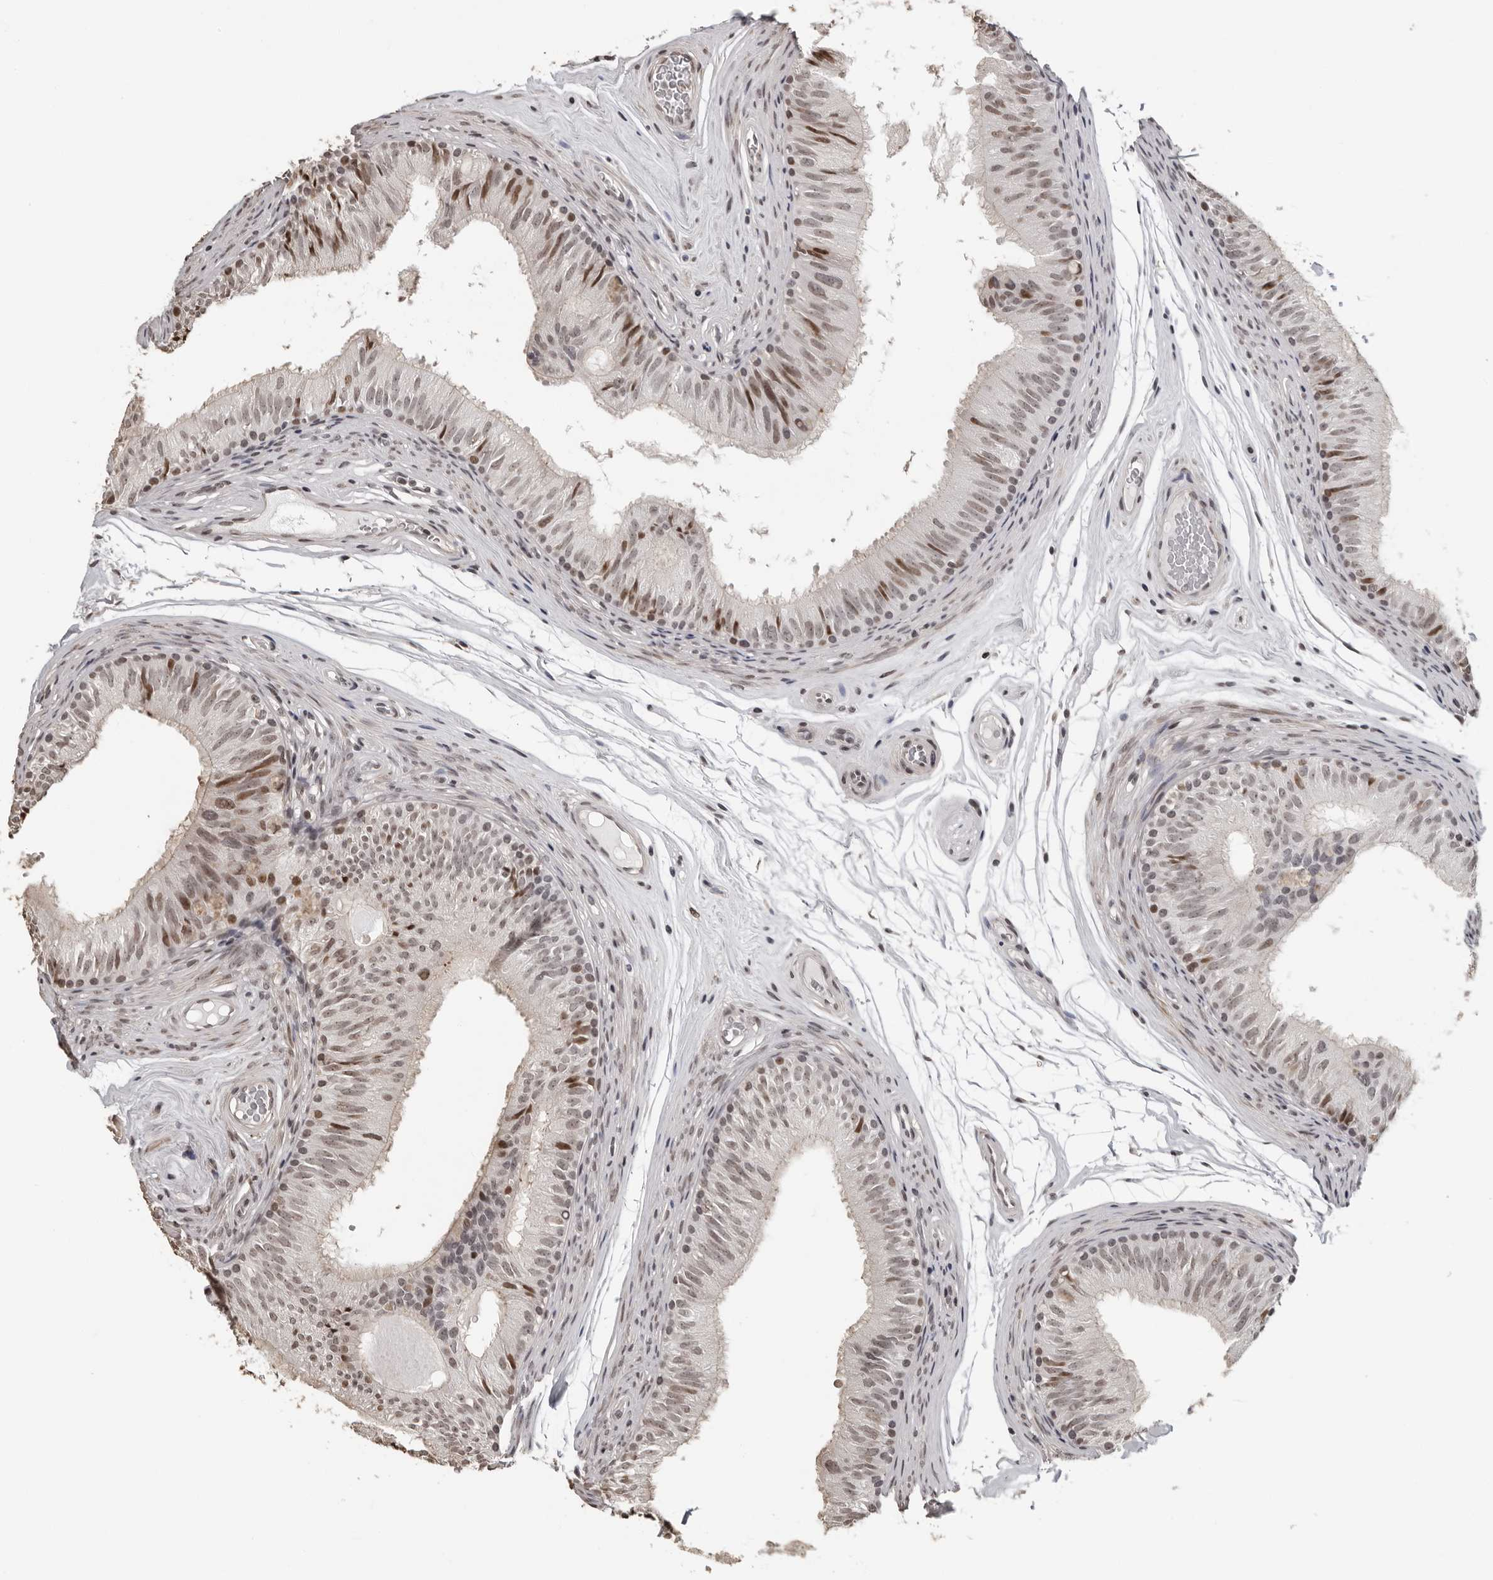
{"staining": {"intensity": "moderate", "quantity": "25%-75%", "location": "nuclear"}, "tissue": "epididymis", "cell_type": "Glandular cells", "image_type": "normal", "snomed": [{"axis": "morphology", "description": "Normal tissue, NOS"}, {"axis": "topography", "description": "Epididymis"}], "caption": "Immunohistochemical staining of unremarkable human epididymis shows medium levels of moderate nuclear staining in approximately 25%-75% of glandular cells.", "gene": "ORC1", "patient": {"sex": "male", "age": 36}}